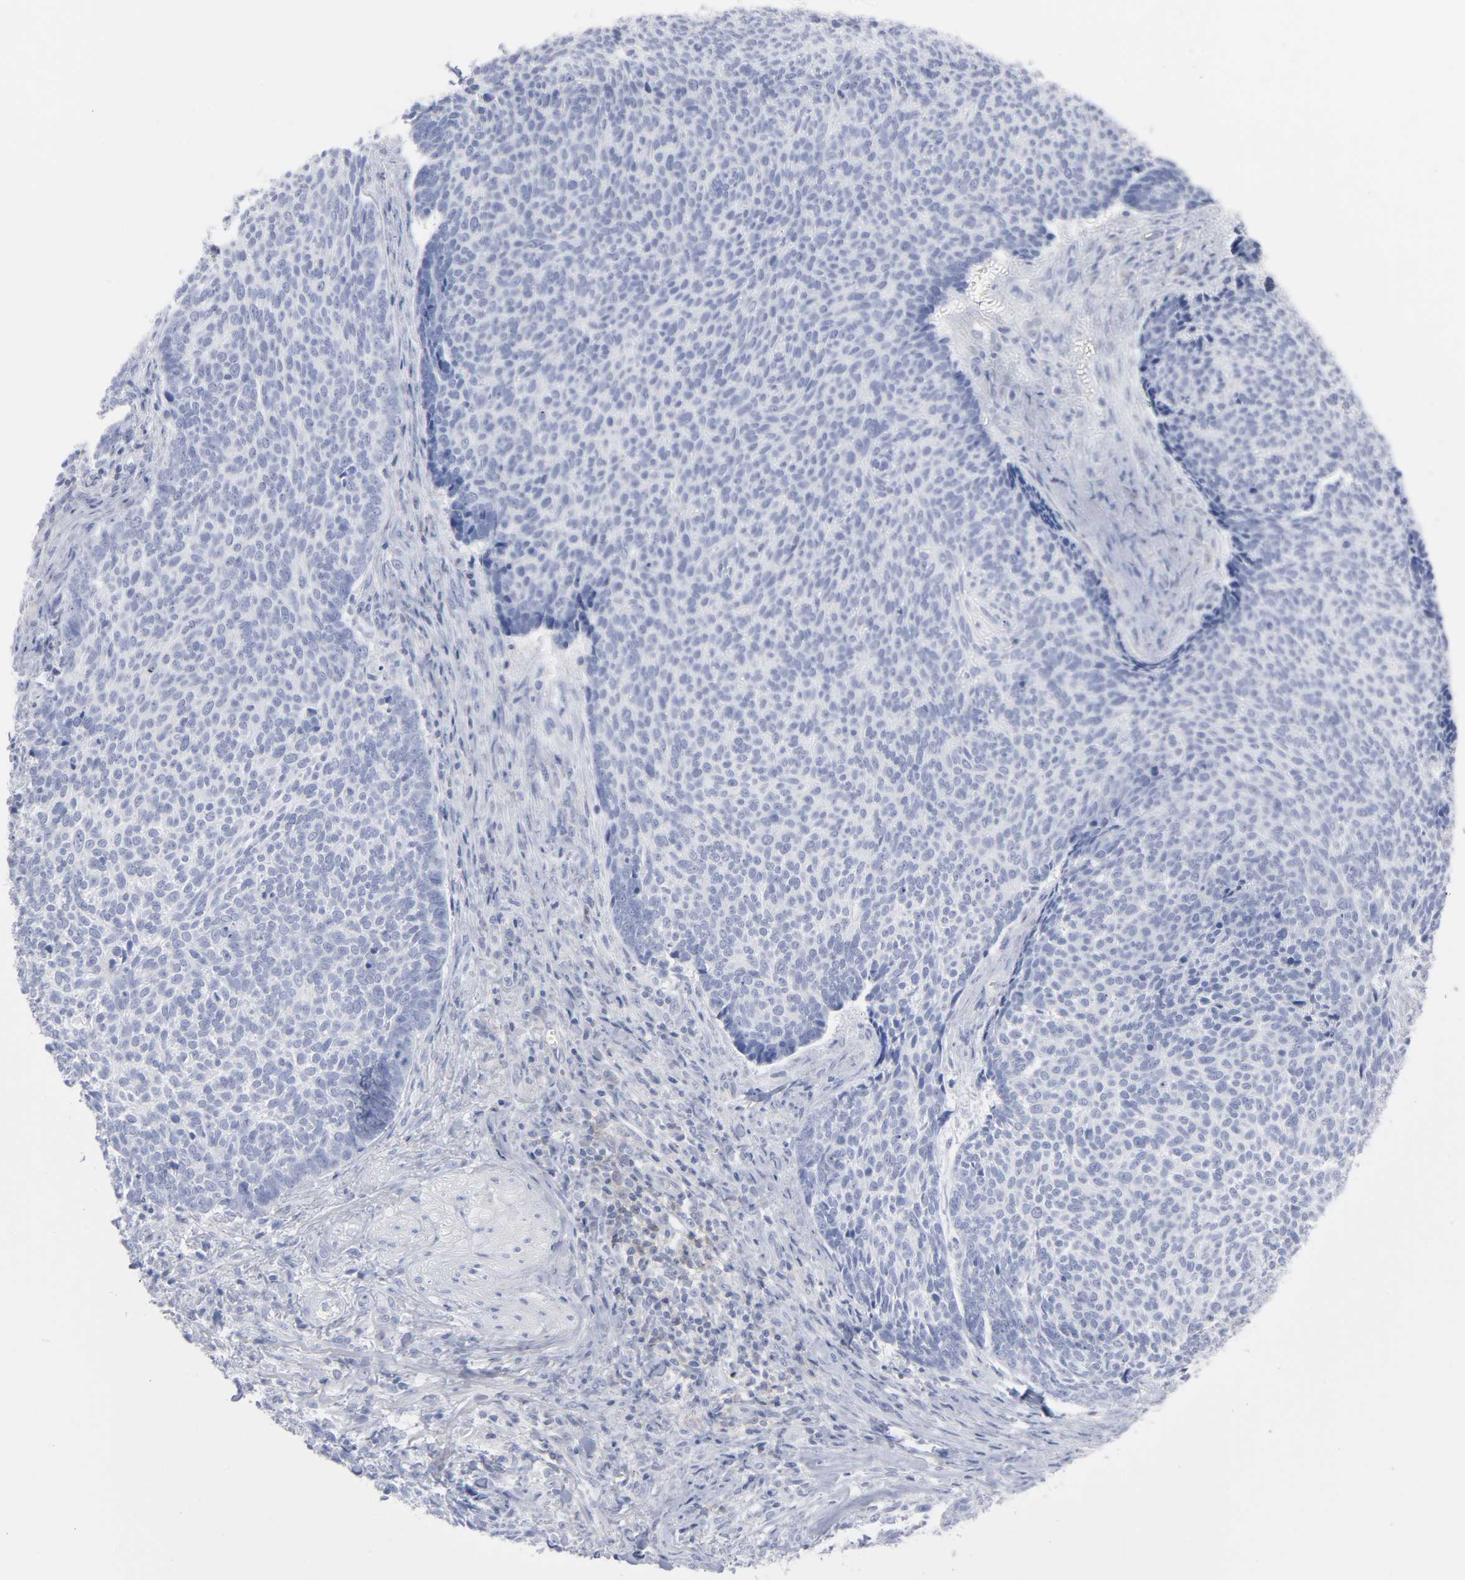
{"staining": {"intensity": "negative", "quantity": "none", "location": "none"}, "tissue": "skin cancer", "cell_type": "Tumor cells", "image_type": "cancer", "snomed": [{"axis": "morphology", "description": "Basal cell carcinoma"}, {"axis": "topography", "description": "Skin"}], "caption": "An image of human skin cancer is negative for staining in tumor cells.", "gene": "P2RY8", "patient": {"sex": "male", "age": 84}}